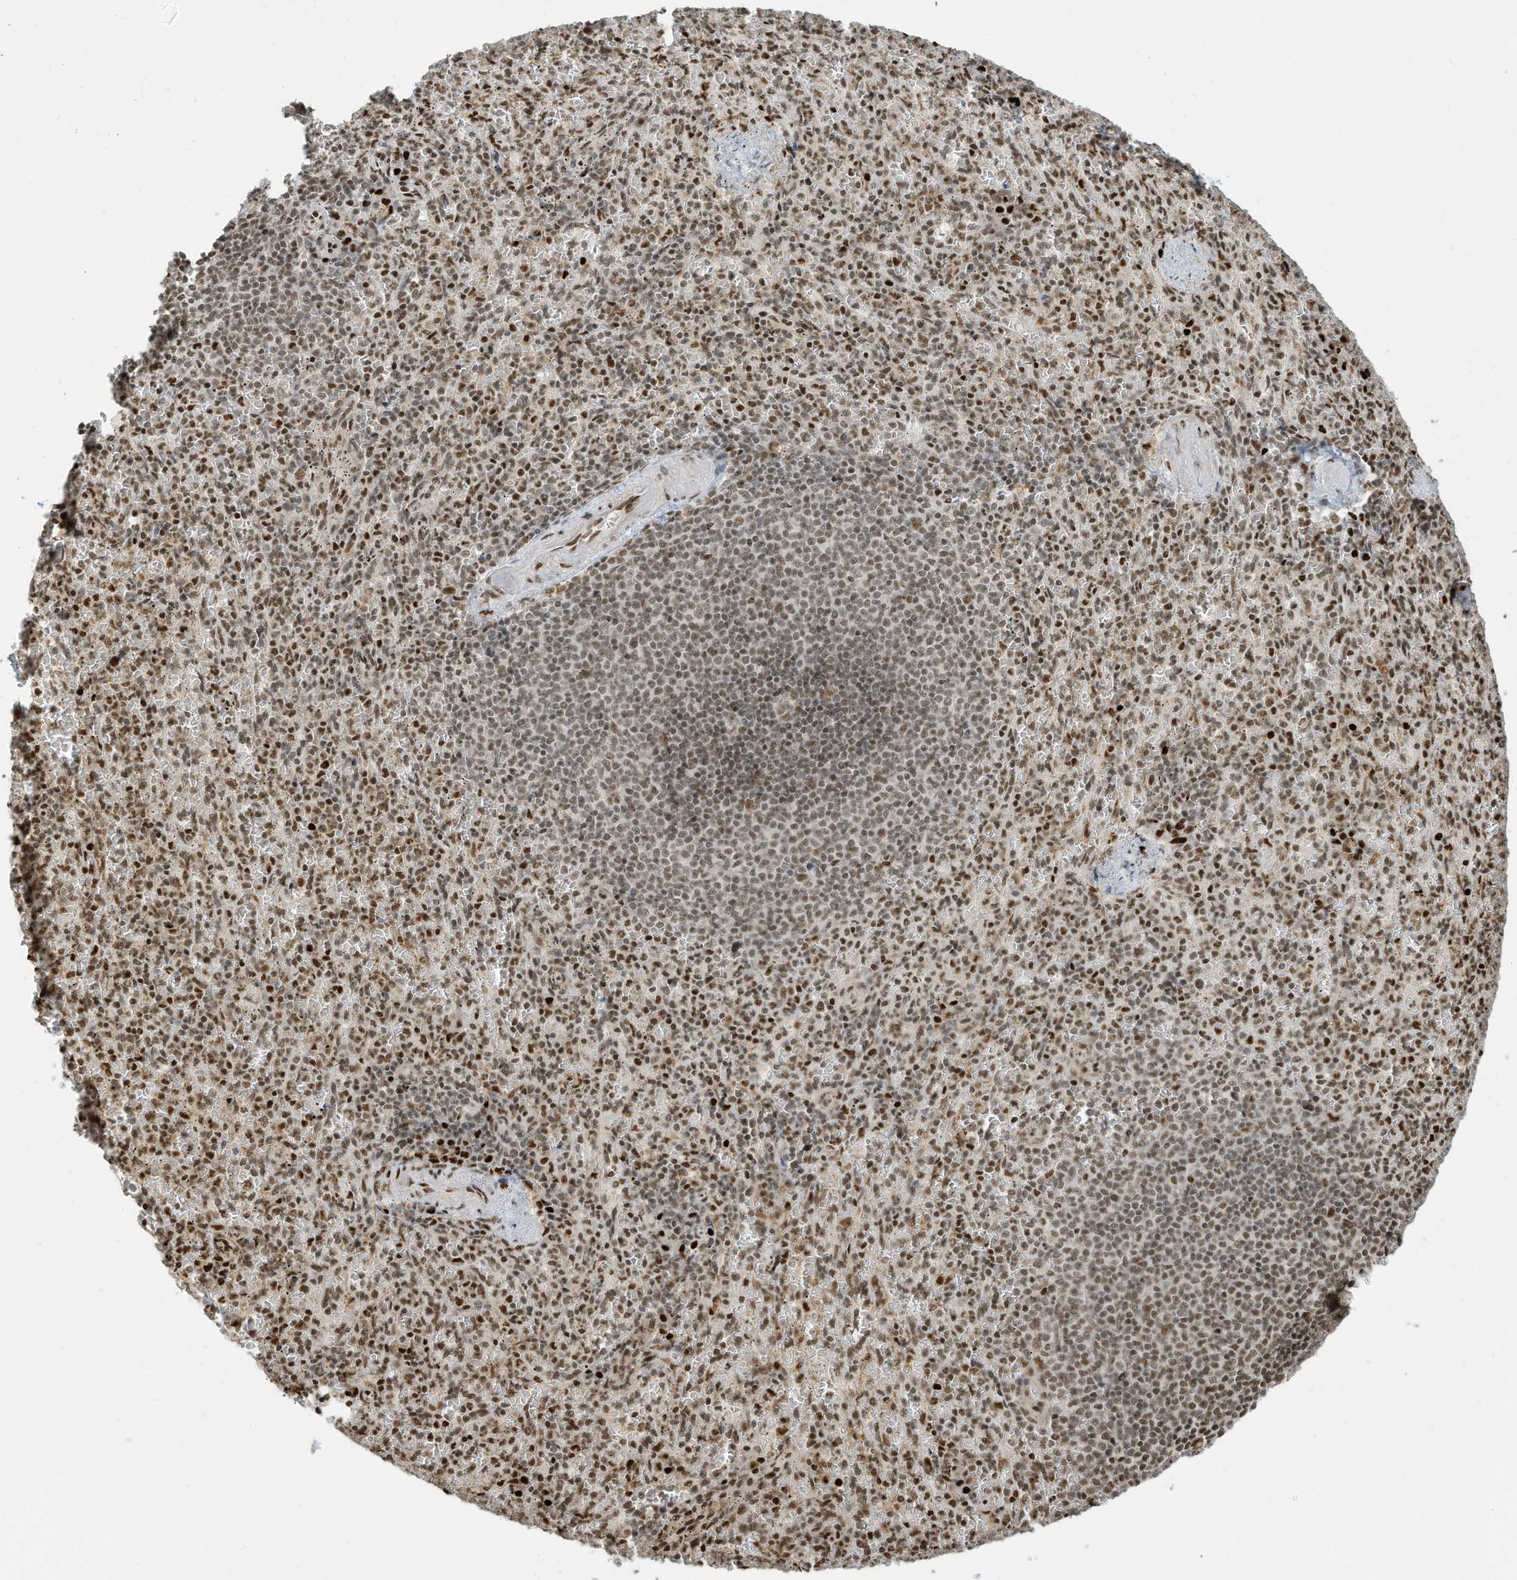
{"staining": {"intensity": "moderate", "quantity": ">75%", "location": "nuclear"}, "tissue": "spleen", "cell_type": "Cells in red pulp", "image_type": "normal", "snomed": [{"axis": "morphology", "description": "Normal tissue, NOS"}, {"axis": "topography", "description": "Spleen"}], "caption": "Immunohistochemistry micrograph of normal spleen: human spleen stained using IHC displays medium levels of moderate protein expression localized specifically in the nuclear of cells in red pulp, appearing as a nuclear brown color.", "gene": "SAMD15", "patient": {"sex": "female", "age": 74}}